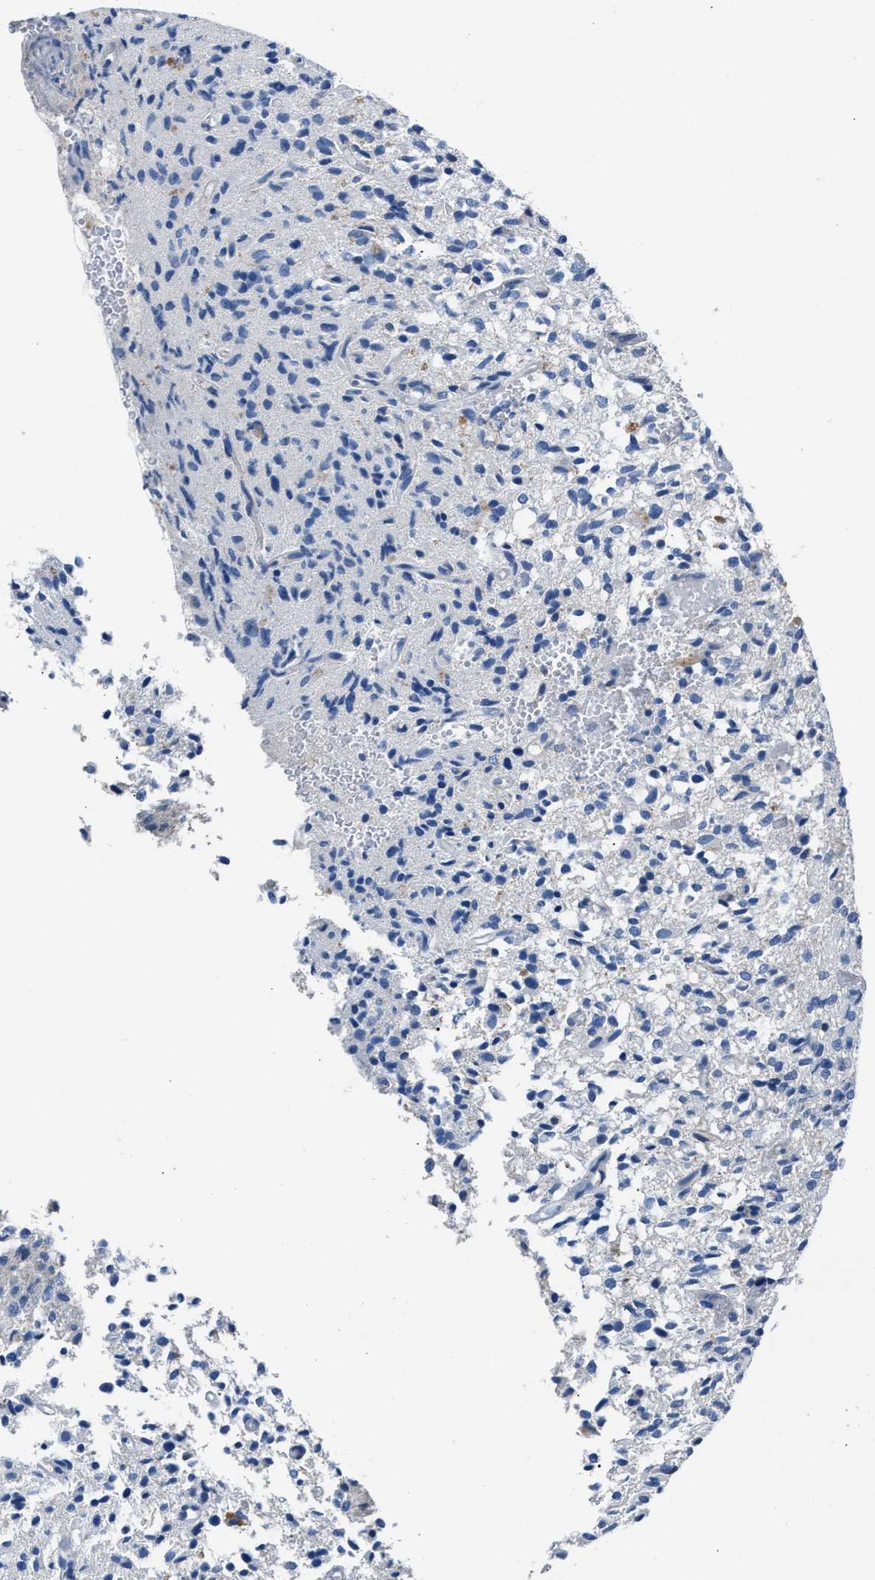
{"staining": {"intensity": "negative", "quantity": "none", "location": "none"}, "tissue": "glioma", "cell_type": "Tumor cells", "image_type": "cancer", "snomed": [{"axis": "morphology", "description": "Glioma, malignant, High grade"}, {"axis": "topography", "description": "Brain"}], "caption": "Protein analysis of malignant high-grade glioma reveals no significant staining in tumor cells.", "gene": "DNAAF5", "patient": {"sex": "male", "age": 71}}